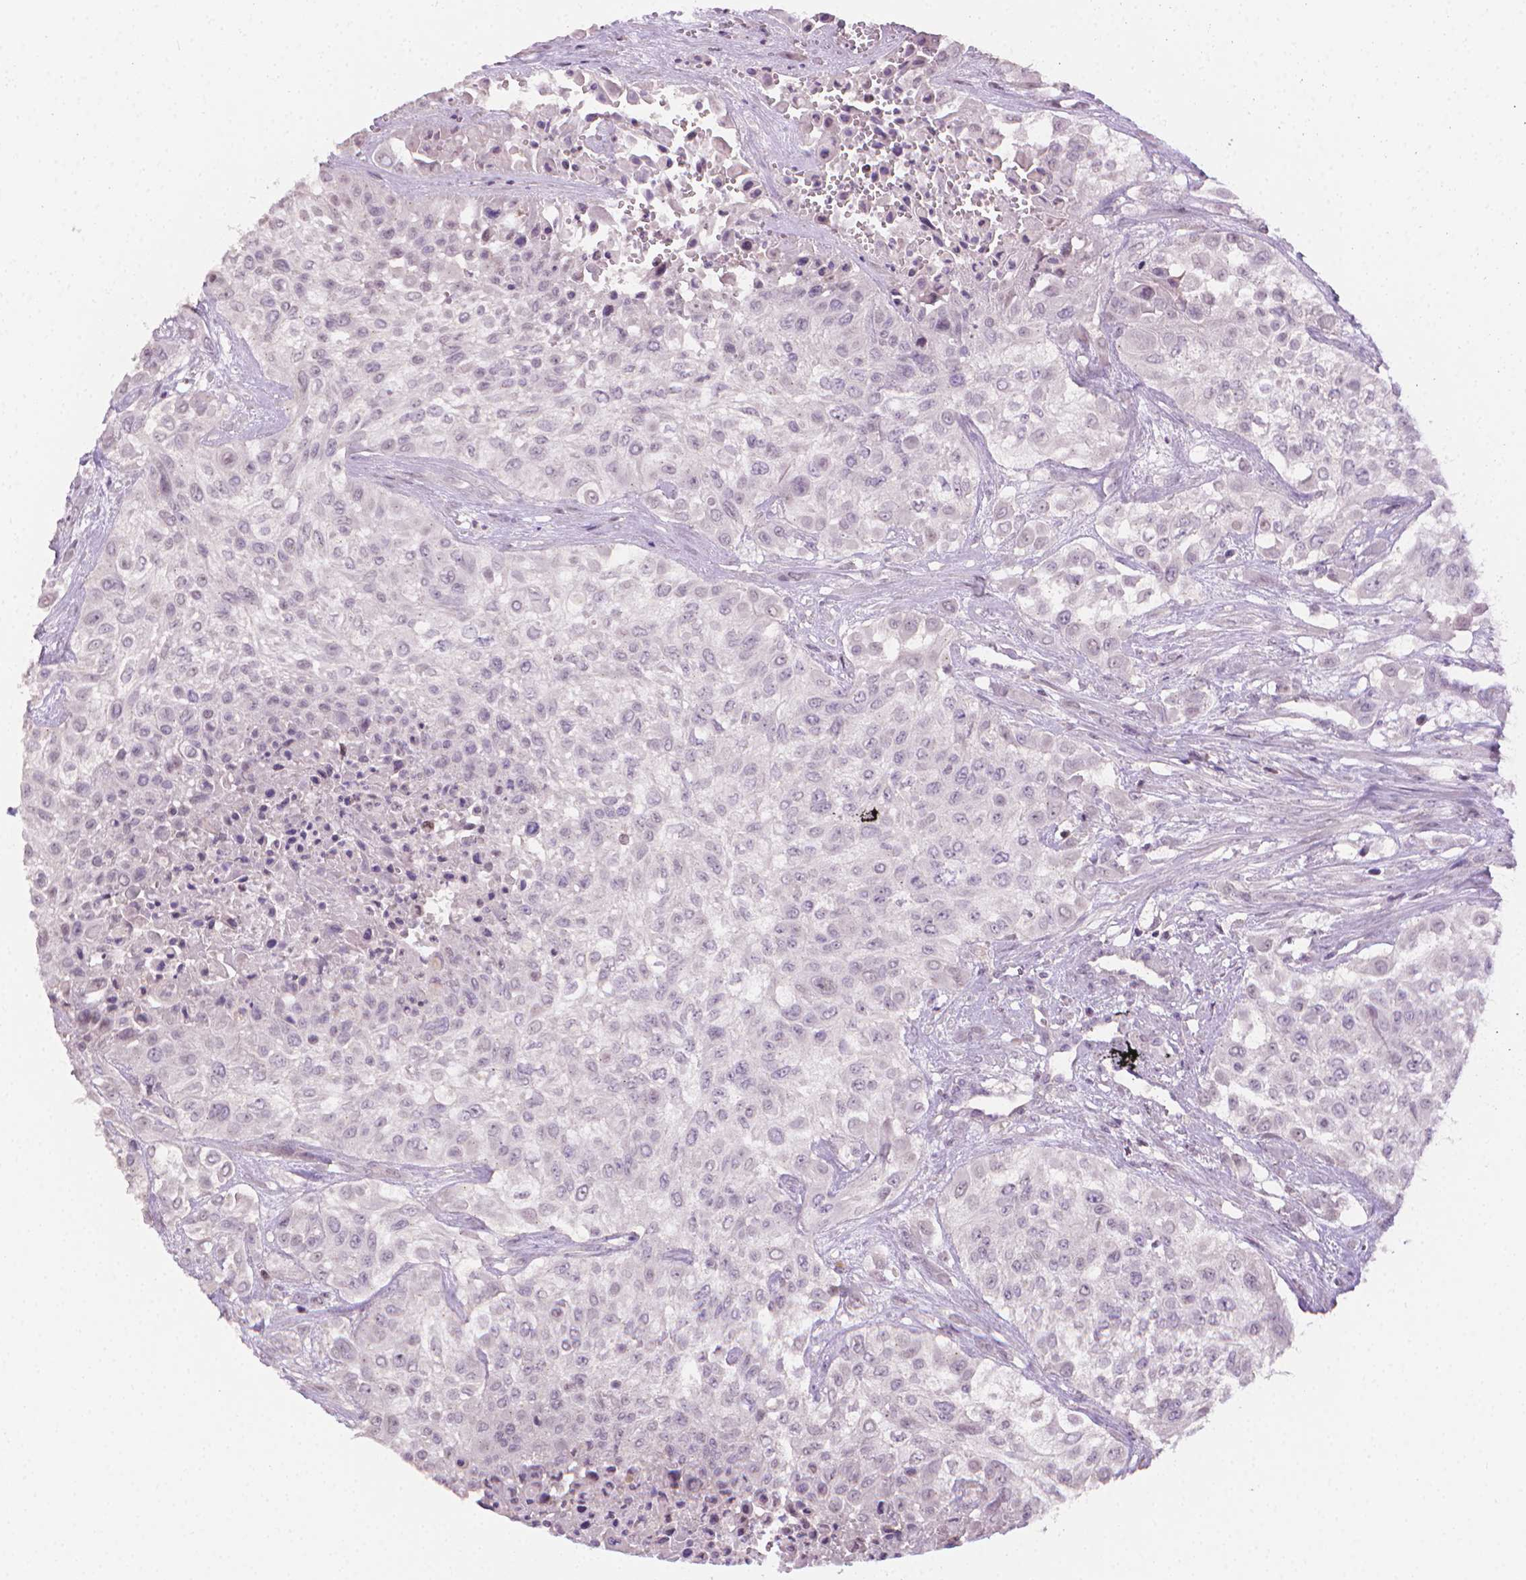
{"staining": {"intensity": "negative", "quantity": "none", "location": "none"}, "tissue": "urothelial cancer", "cell_type": "Tumor cells", "image_type": "cancer", "snomed": [{"axis": "morphology", "description": "Urothelial carcinoma, High grade"}, {"axis": "topography", "description": "Urinary bladder"}], "caption": "An image of human urothelial cancer is negative for staining in tumor cells. The staining was performed using DAB (3,3'-diaminobenzidine) to visualize the protein expression in brown, while the nuclei were stained in blue with hematoxylin (Magnification: 20x).", "gene": "NCAN", "patient": {"sex": "male", "age": 57}}